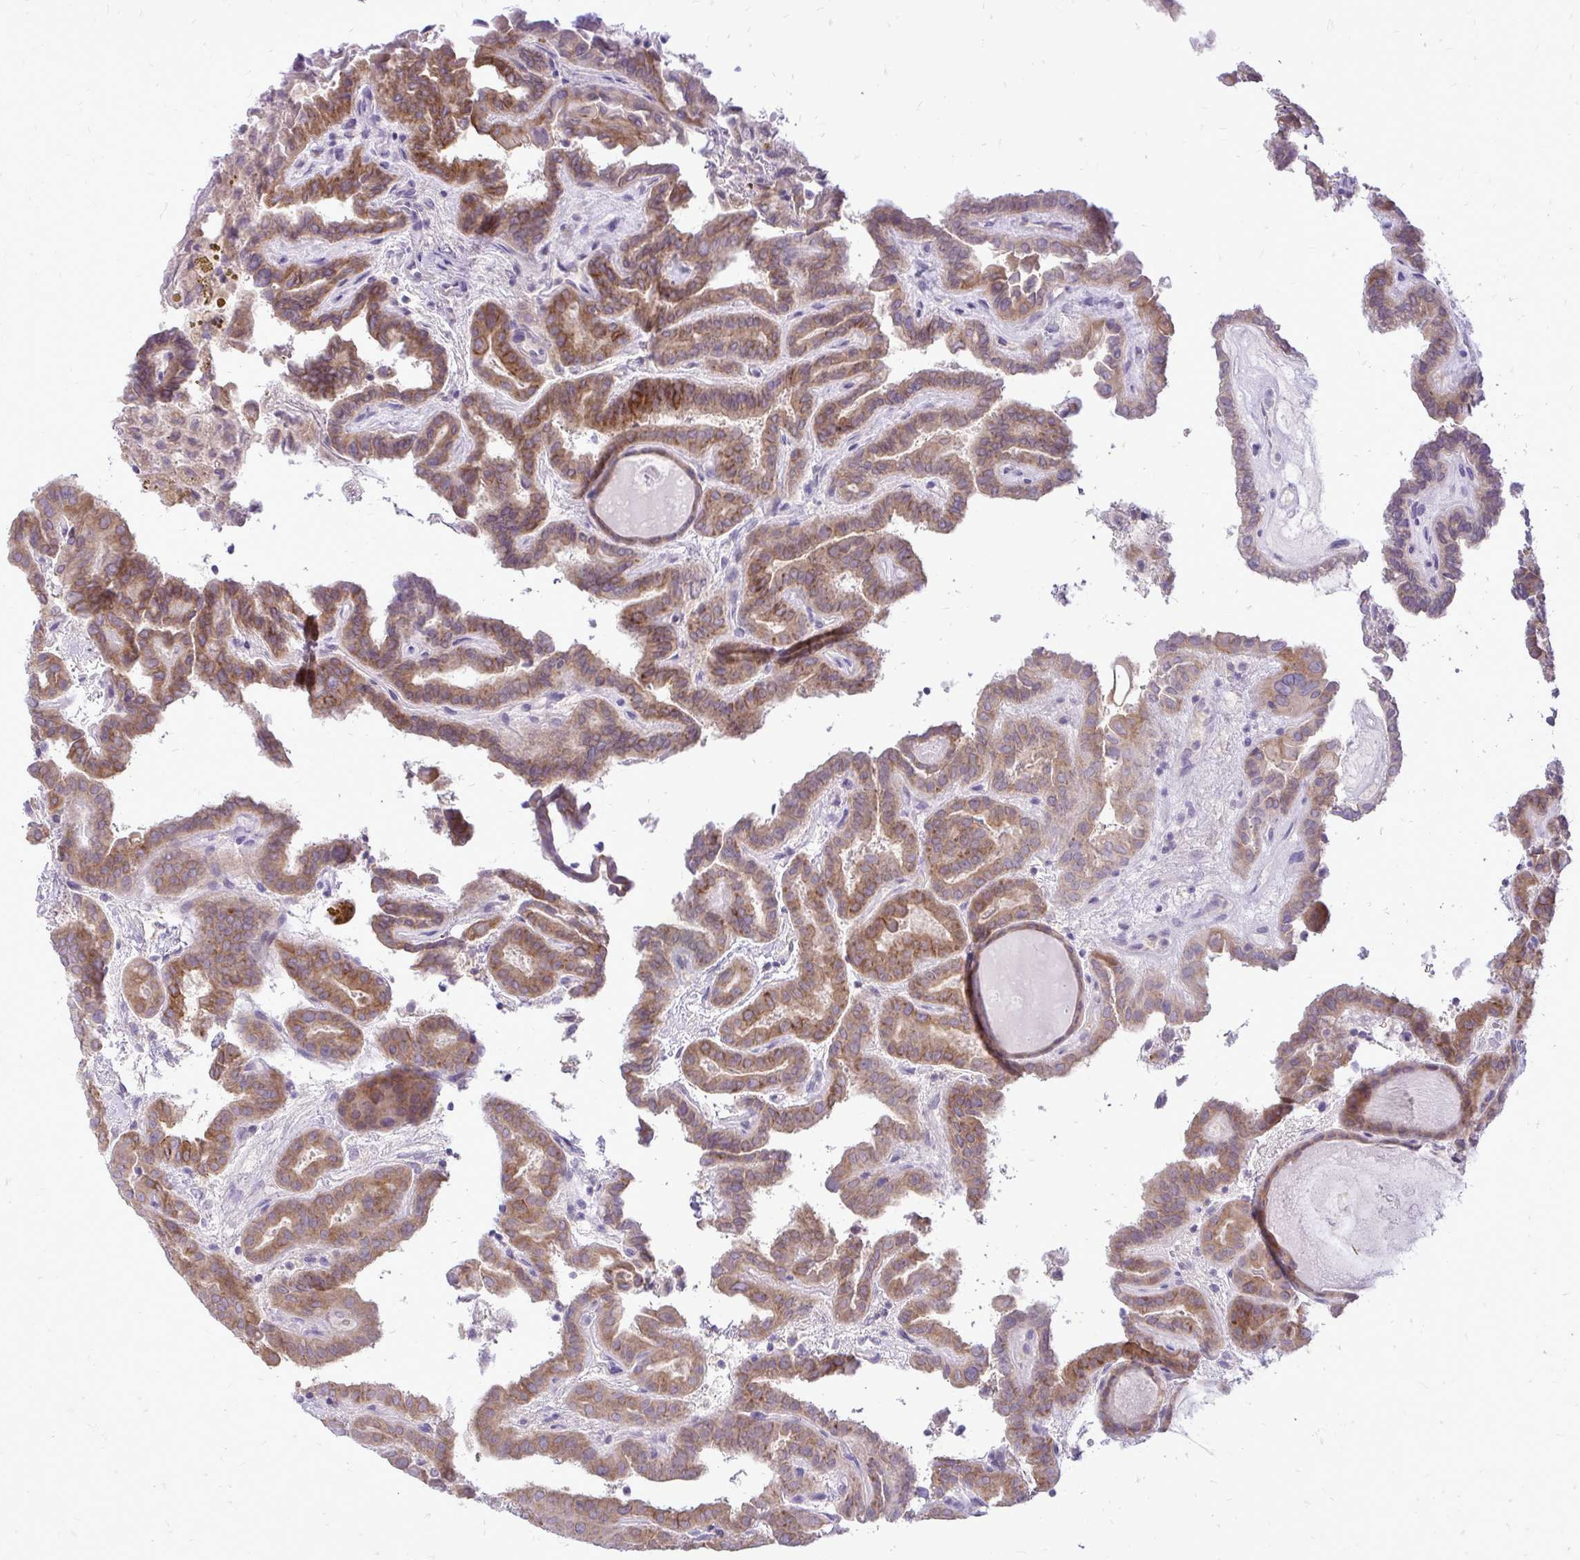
{"staining": {"intensity": "strong", "quantity": "25%-75%", "location": "cytoplasmic/membranous"}, "tissue": "thyroid cancer", "cell_type": "Tumor cells", "image_type": "cancer", "snomed": [{"axis": "morphology", "description": "Papillary adenocarcinoma, NOS"}, {"axis": "topography", "description": "Thyroid gland"}], "caption": "Immunohistochemical staining of thyroid papillary adenocarcinoma shows strong cytoplasmic/membranous protein positivity in about 25%-75% of tumor cells.", "gene": "SPTBN2", "patient": {"sex": "female", "age": 46}}